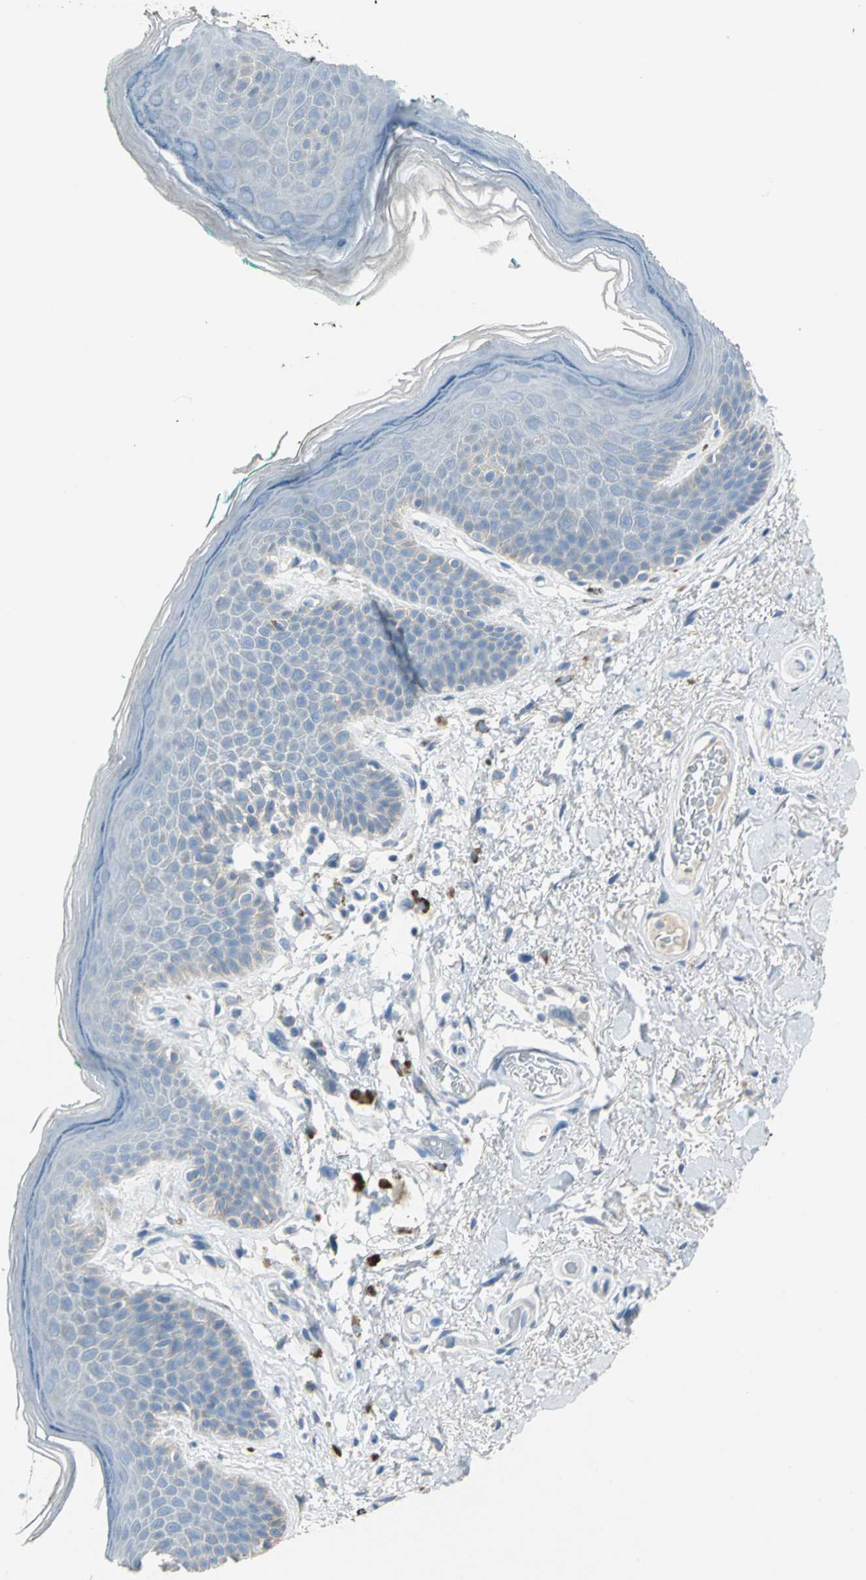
{"staining": {"intensity": "negative", "quantity": "none", "location": "none"}, "tissue": "skin", "cell_type": "Epidermal cells", "image_type": "normal", "snomed": [{"axis": "morphology", "description": "Normal tissue, NOS"}, {"axis": "topography", "description": "Anal"}], "caption": "Photomicrograph shows no protein expression in epidermal cells of normal skin. (DAB (3,3'-diaminobenzidine) immunohistochemistry (IHC) visualized using brightfield microscopy, high magnification).", "gene": "PTGDS", "patient": {"sex": "male", "age": 74}}